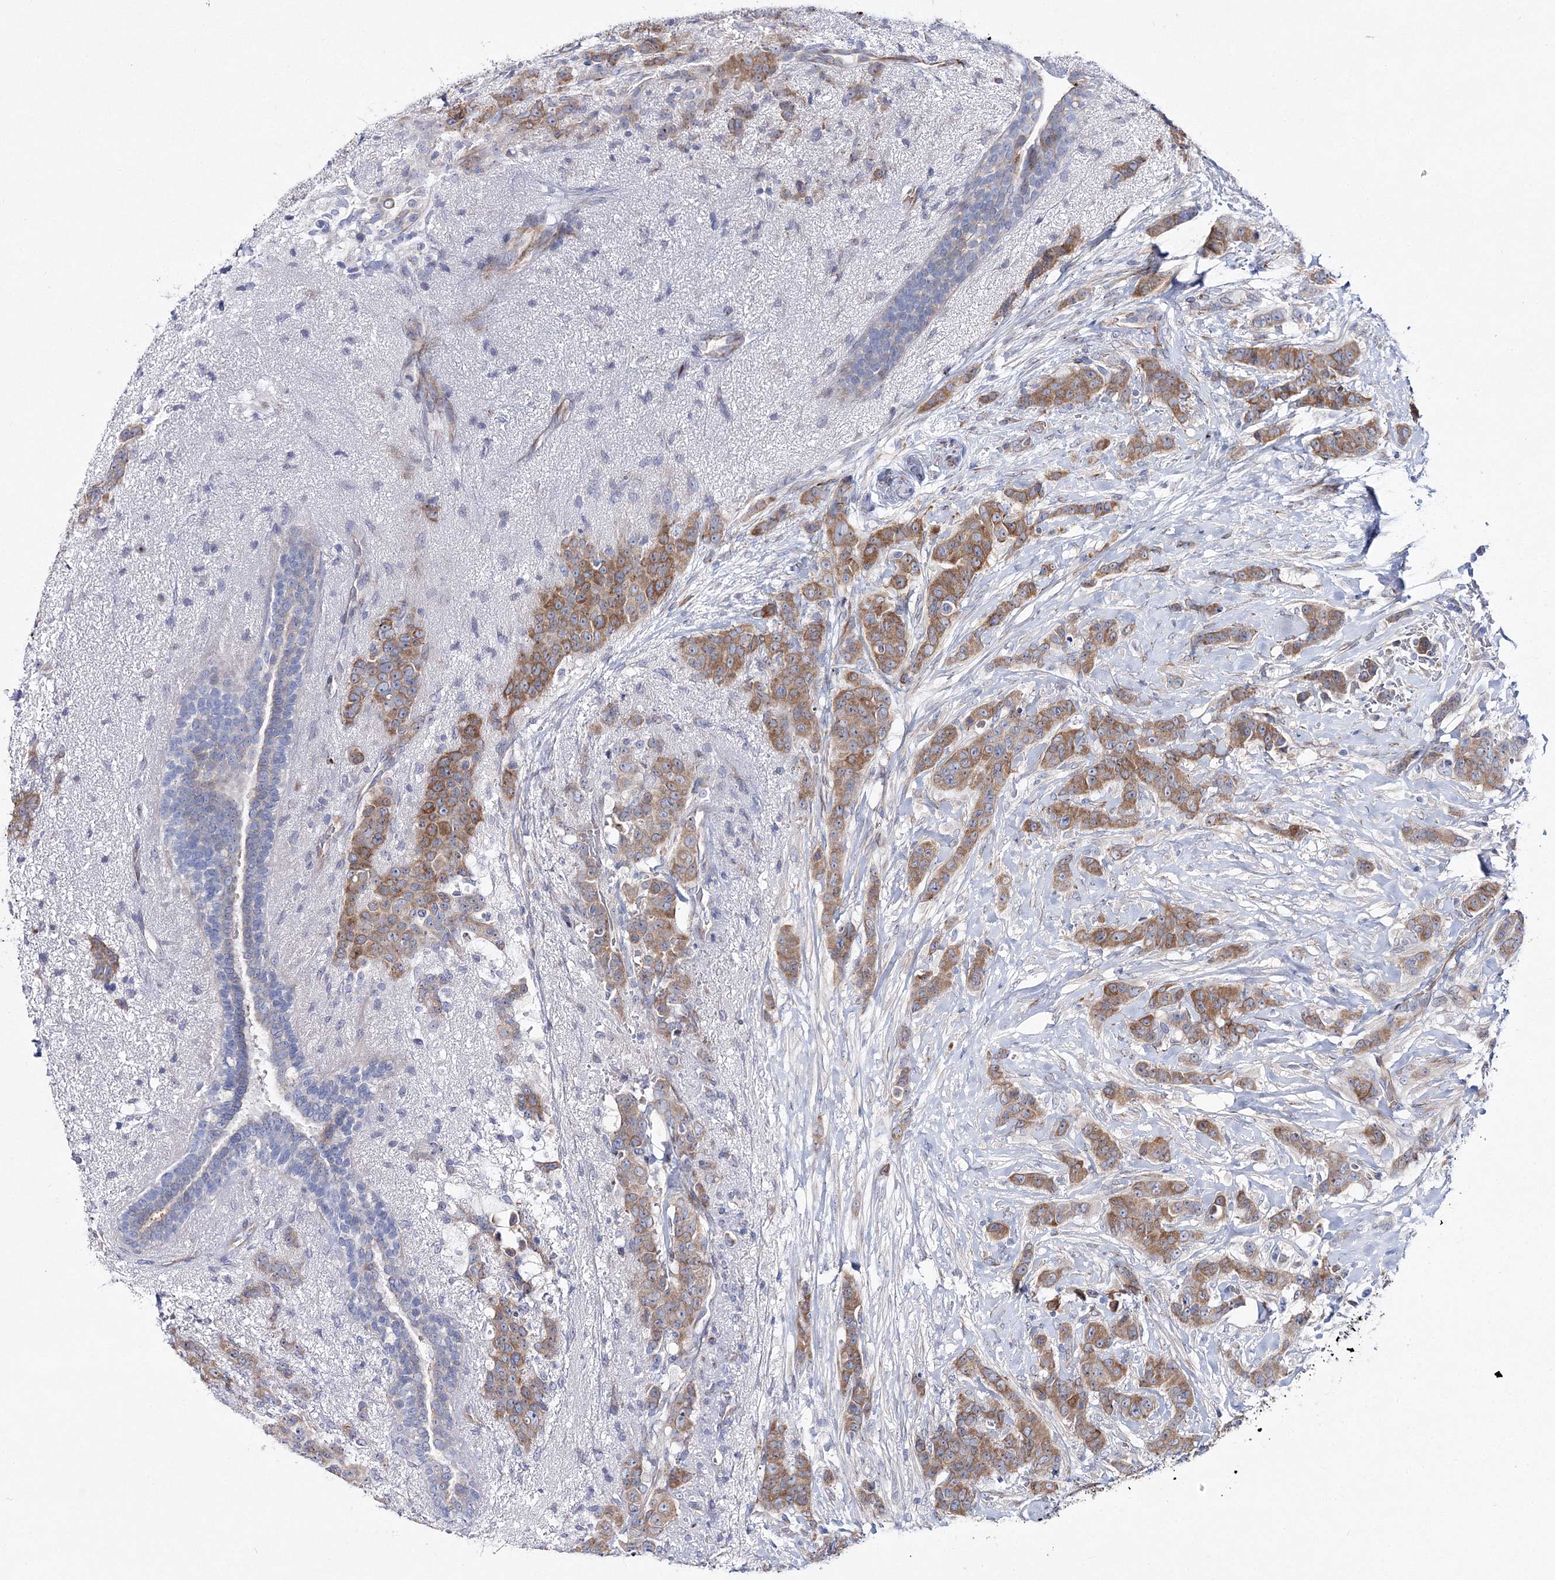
{"staining": {"intensity": "moderate", "quantity": ">75%", "location": "cytoplasmic/membranous"}, "tissue": "breast cancer", "cell_type": "Tumor cells", "image_type": "cancer", "snomed": [{"axis": "morphology", "description": "Duct carcinoma"}, {"axis": "topography", "description": "Breast"}], "caption": "Human breast cancer (infiltrating ductal carcinoma) stained with a protein marker exhibits moderate staining in tumor cells.", "gene": "ARHGAP32", "patient": {"sex": "female", "age": 40}}